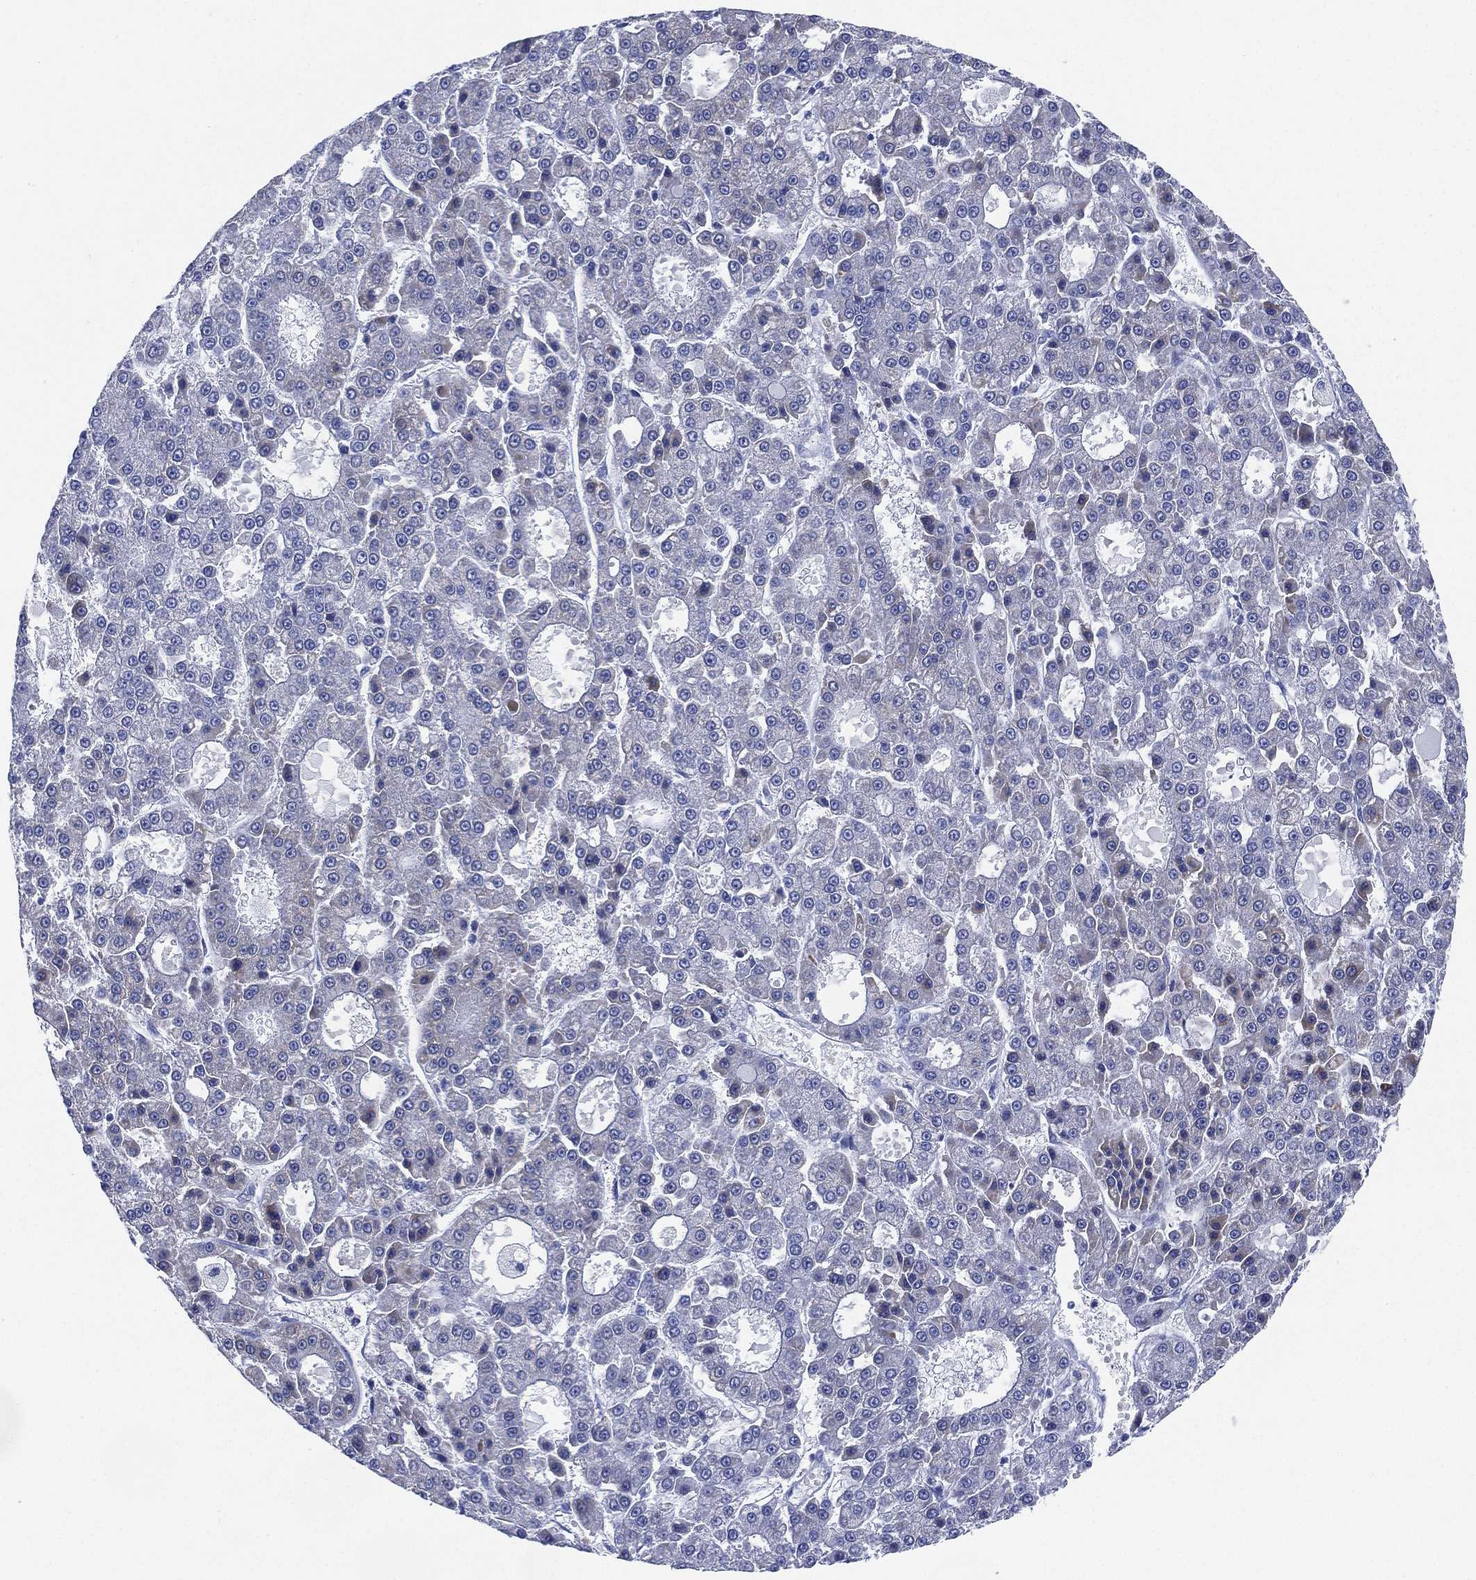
{"staining": {"intensity": "negative", "quantity": "none", "location": "none"}, "tissue": "liver cancer", "cell_type": "Tumor cells", "image_type": "cancer", "snomed": [{"axis": "morphology", "description": "Carcinoma, Hepatocellular, NOS"}, {"axis": "topography", "description": "Liver"}], "caption": "Immunohistochemical staining of liver cancer (hepatocellular carcinoma) displays no significant staining in tumor cells.", "gene": "SLC9C2", "patient": {"sex": "male", "age": 70}}